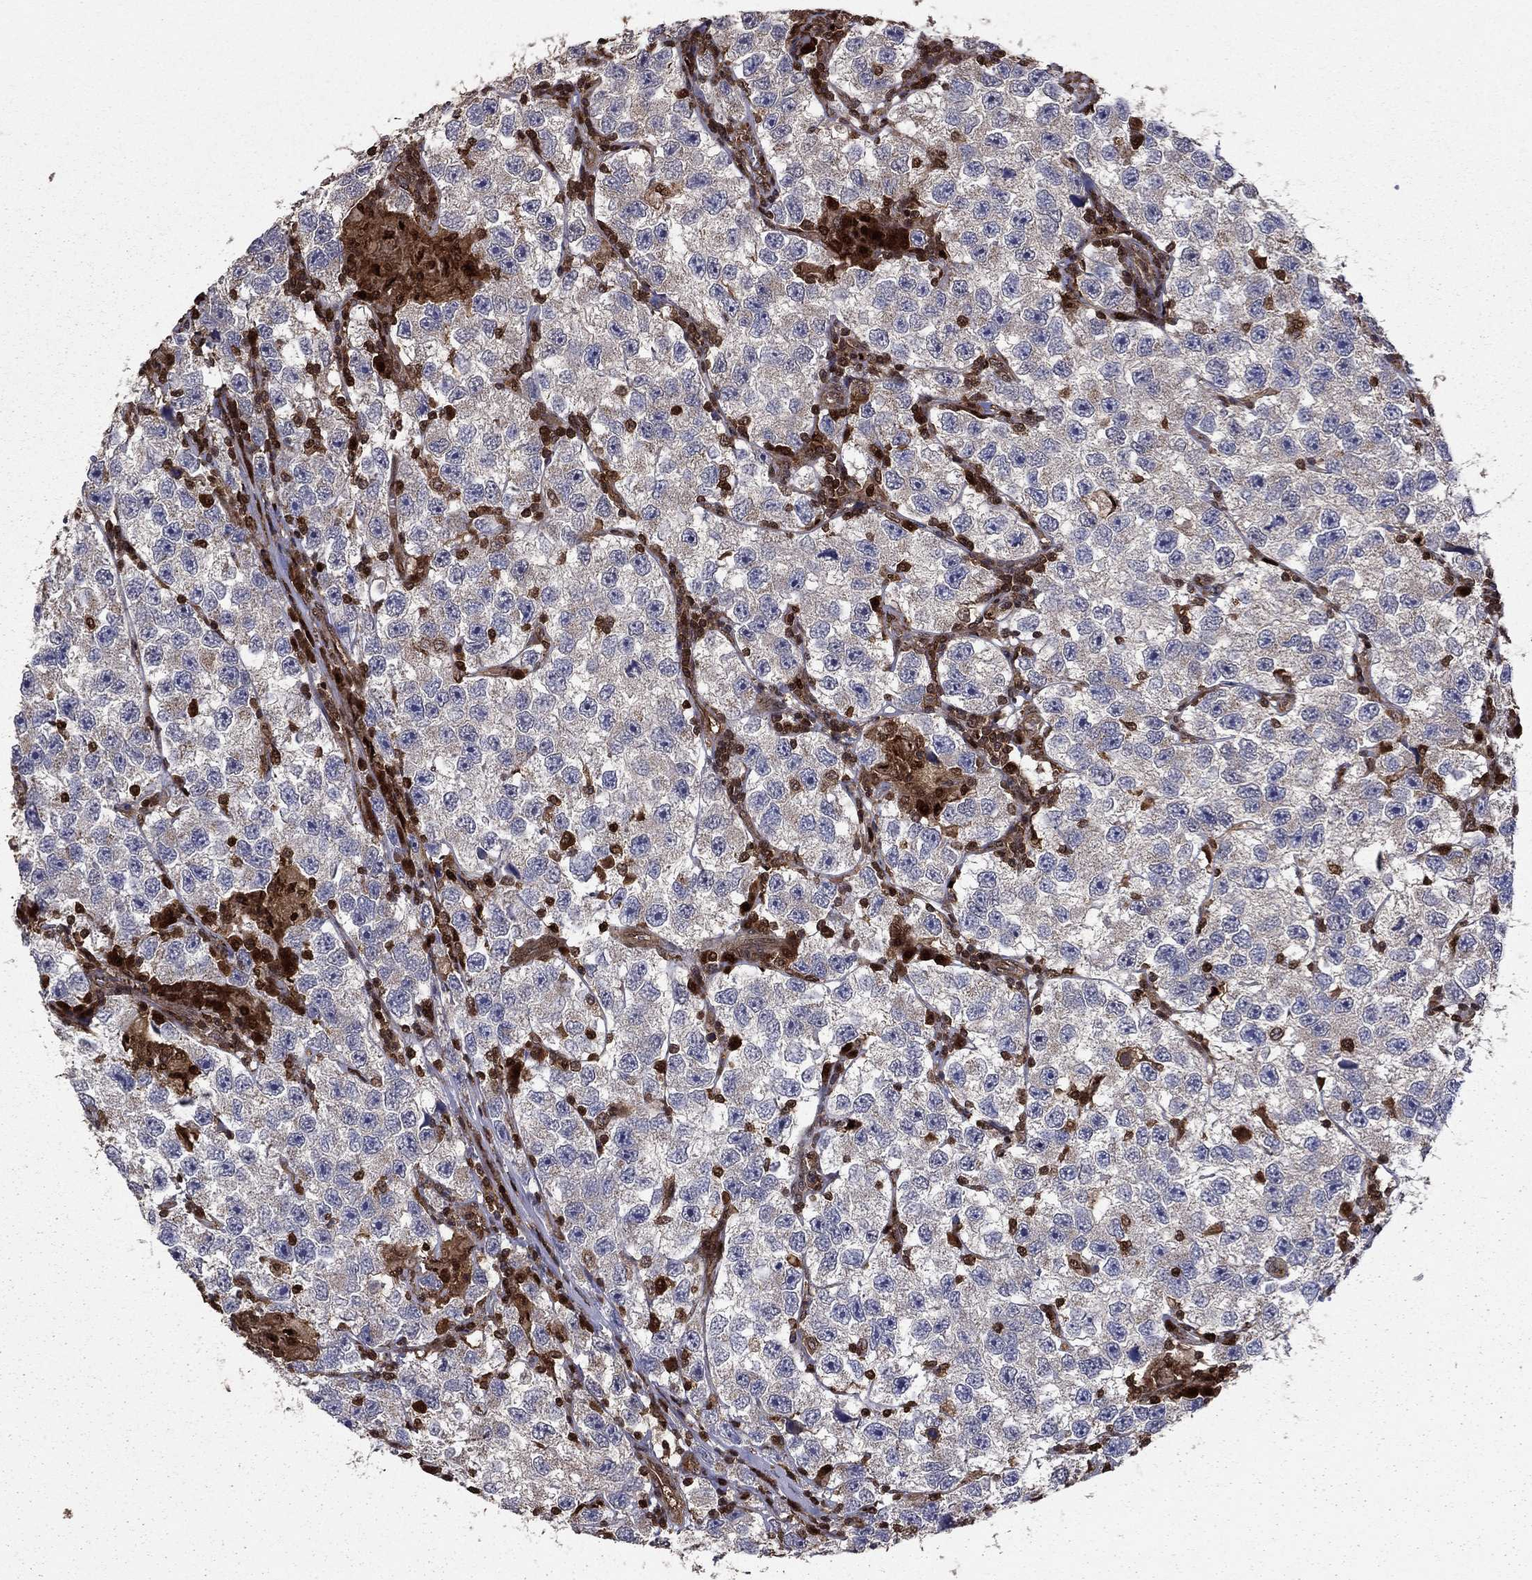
{"staining": {"intensity": "negative", "quantity": "none", "location": "none"}, "tissue": "testis cancer", "cell_type": "Tumor cells", "image_type": "cancer", "snomed": [{"axis": "morphology", "description": "Seminoma, NOS"}, {"axis": "topography", "description": "Testis"}], "caption": "High magnification brightfield microscopy of testis seminoma stained with DAB (3,3'-diaminobenzidine) (brown) and counterstained with hematoxylin (blue): tumor cells show no significant staining. (DAB (3,3'-diaminobenzidine) immunohistochemistry (IHC) with hematoxylin counter stain).", "gene": "APPBP2", "patient": {"sex": "male", "age": 26}}